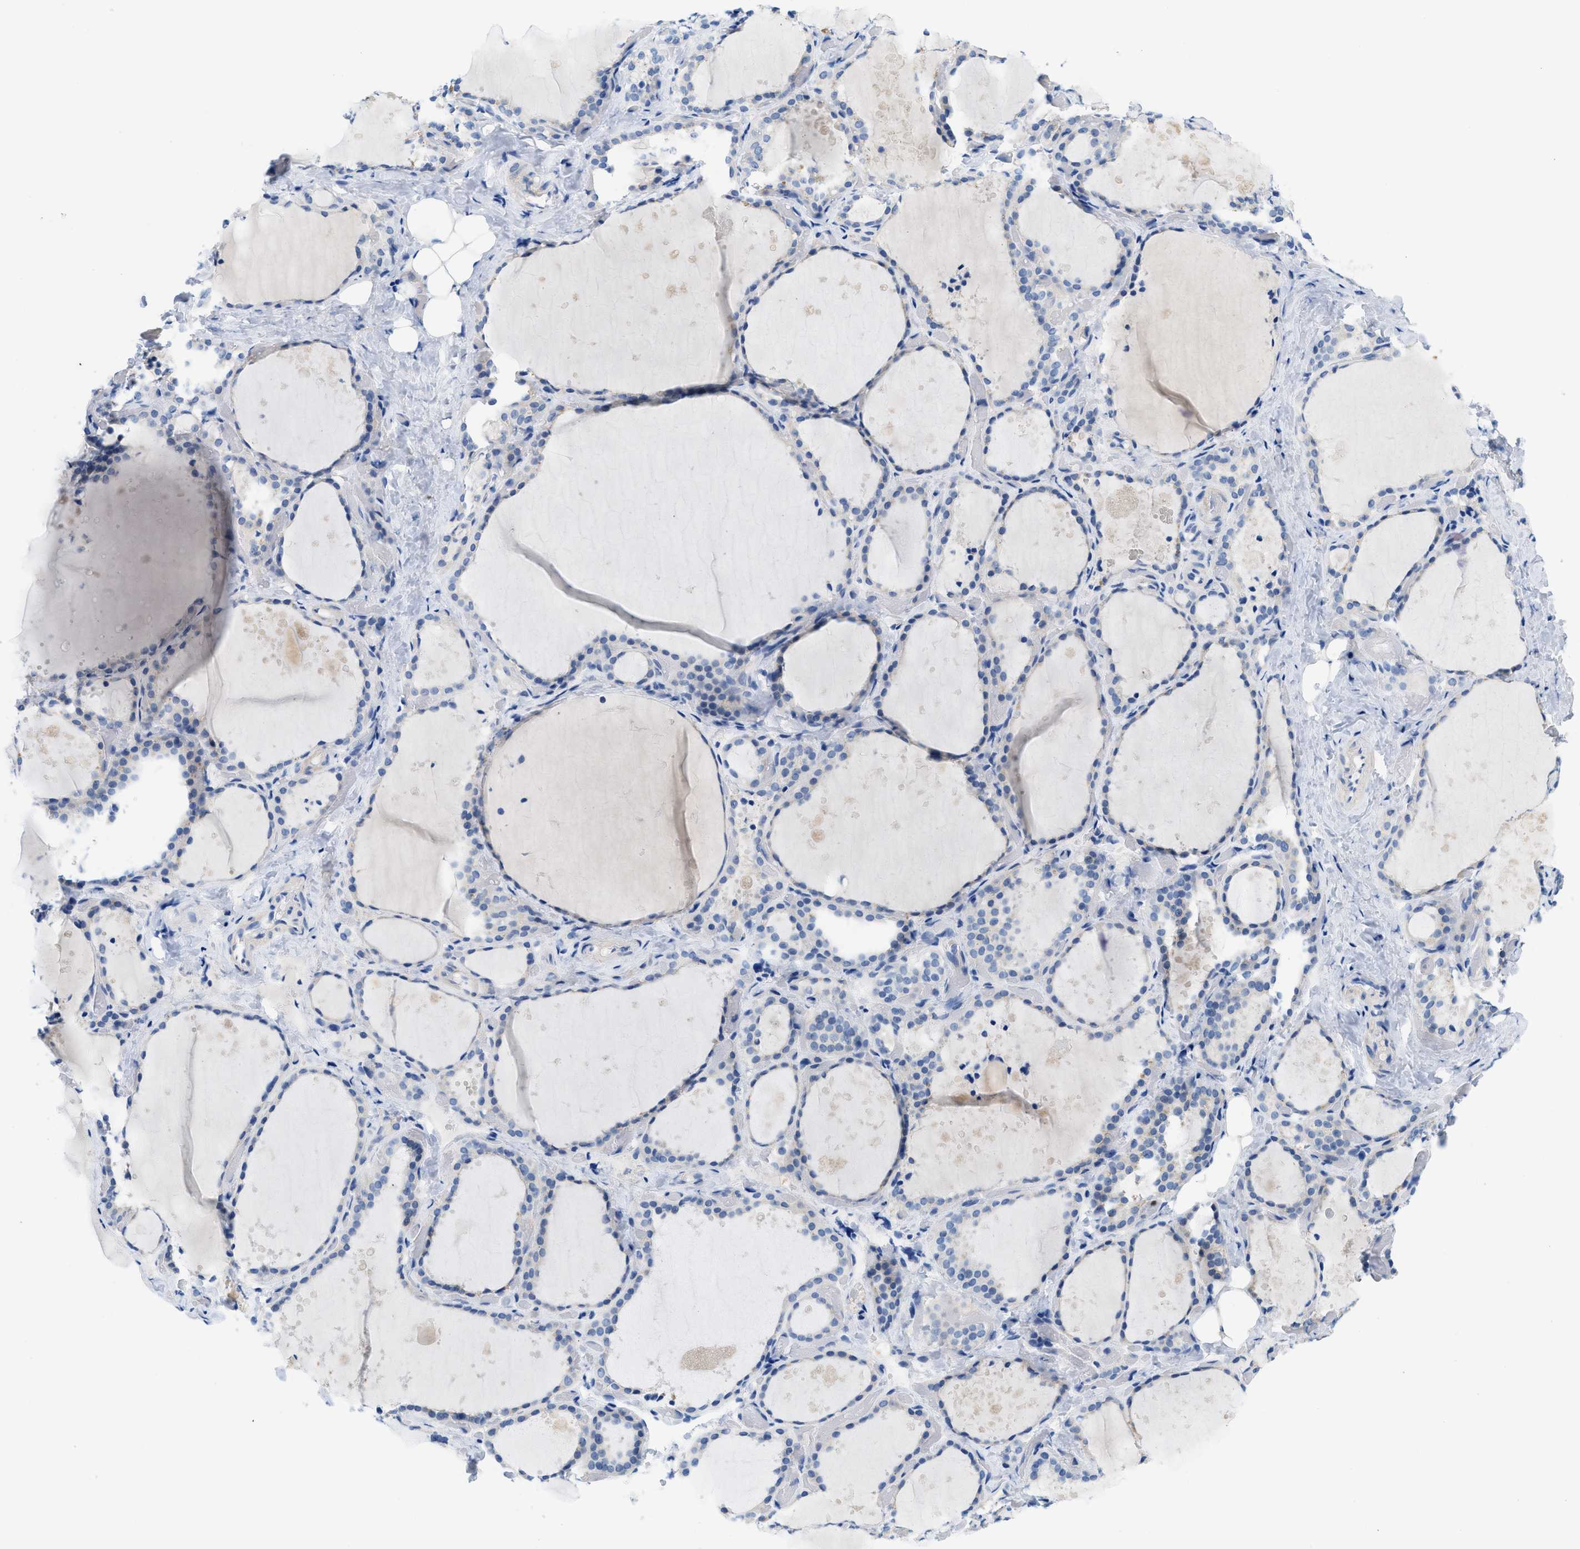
{"staining": {"intensity": "negative", "quantity": "none", "location": "none"}, "tissue": "thyroid gland", "cell_type": "Glandular cells", "image_type": "normal", "snomed": [{"axis": "morphology", "description": "Normal tissue, NOS"}, {"axis": "topography", "description": "Thyroid gland"}], "caption": "DAB (3,3'-diaminobenzidine) immunohistochemical staining of benign human thyroid gland displays no significant staining in glandular cells.", "gene": "BPGM", "patient": {"sex": "female", "age": 44}}